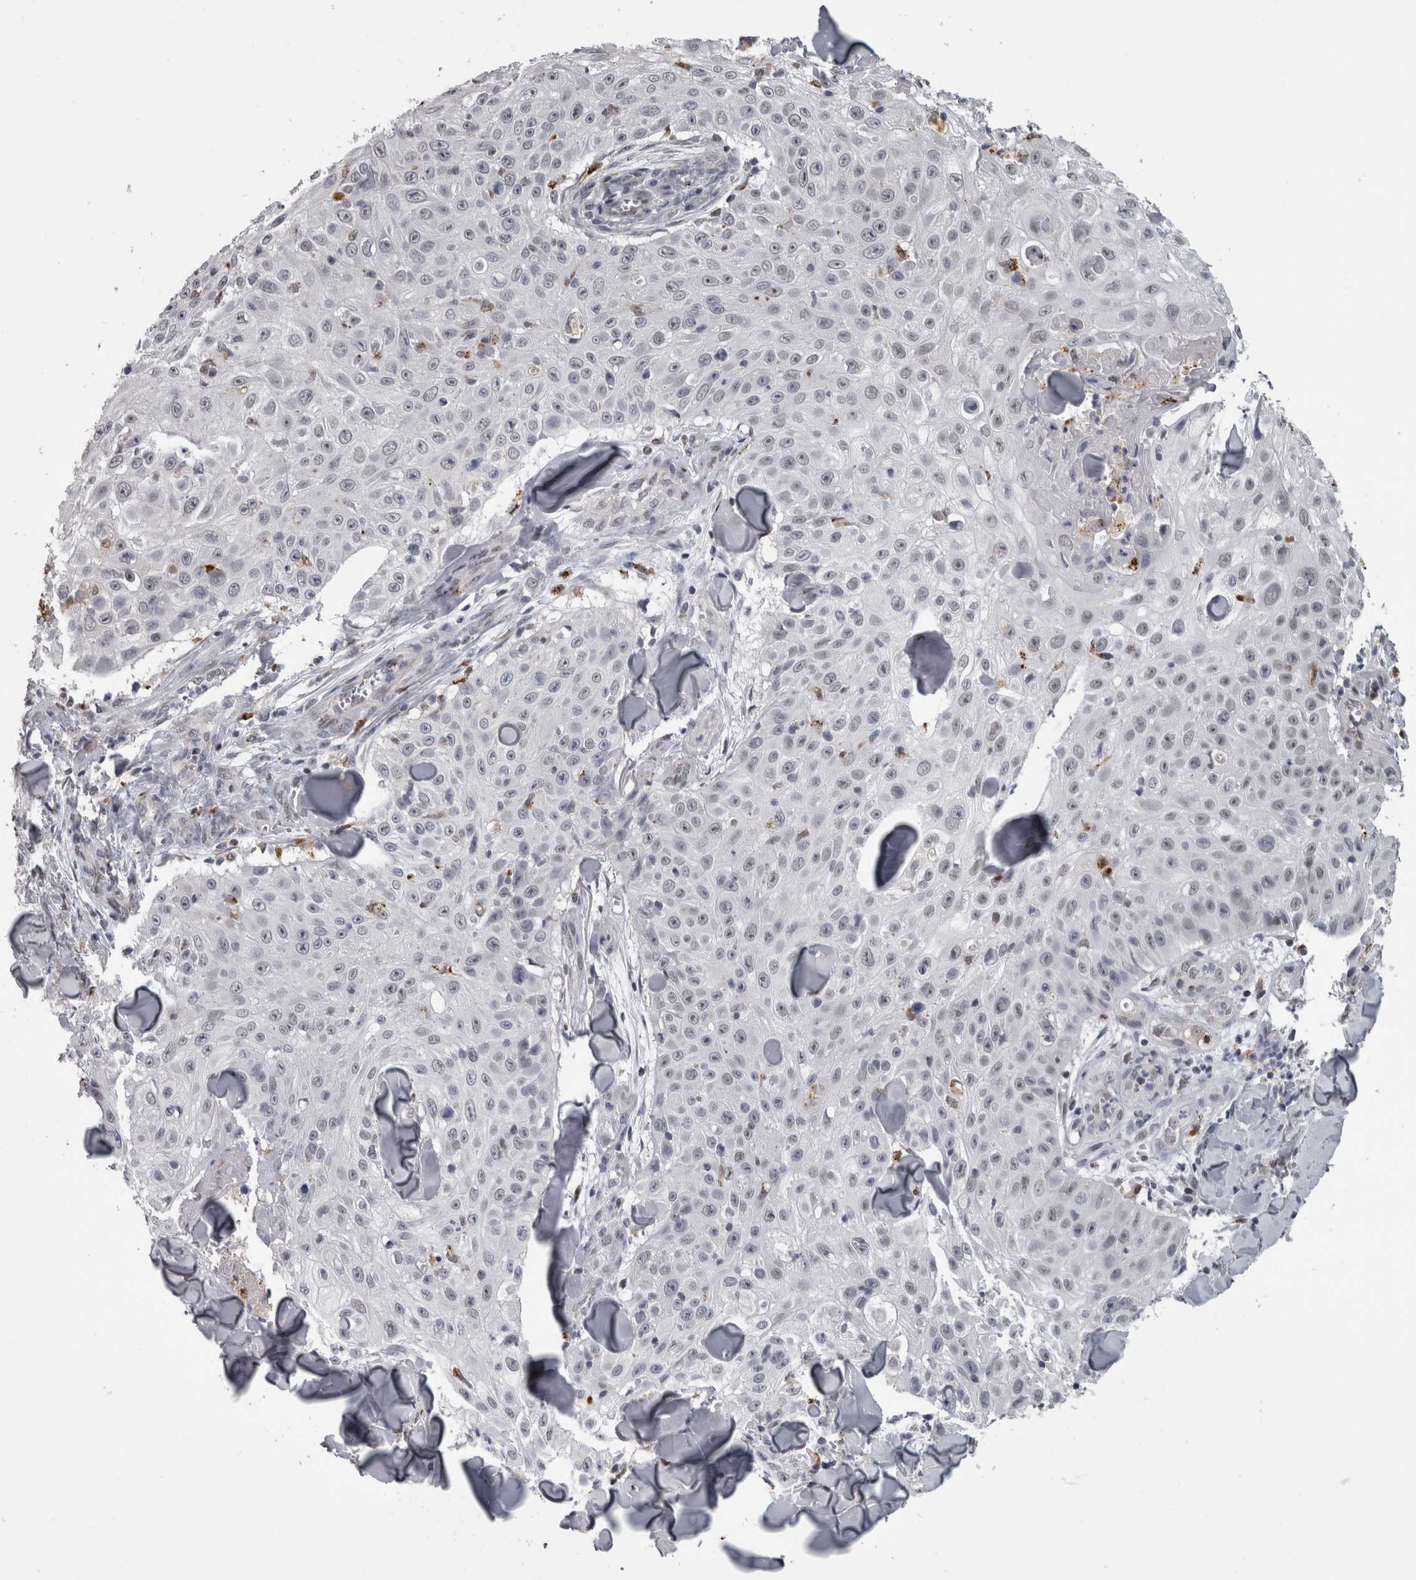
{"staining": {"intensity": "negative", "quantity": "none", "location": "none"}, "tissue": "skin cancer", "cell_type": "Tumor cells", "image_type": "cancer", "snomed": [{"axis": "morphology", "description": "Squamous cell carcinoma, NOS"}, {"axis": "topography", "description": "Skin"}], "caption": "Human skin squamous cell carcinoma stained for a protein using immunohistochemistry (IHC) demonstrates no staining in tumor cells.", "gene": "NAAA", "patient": {"sex": "male", "age": 86}}